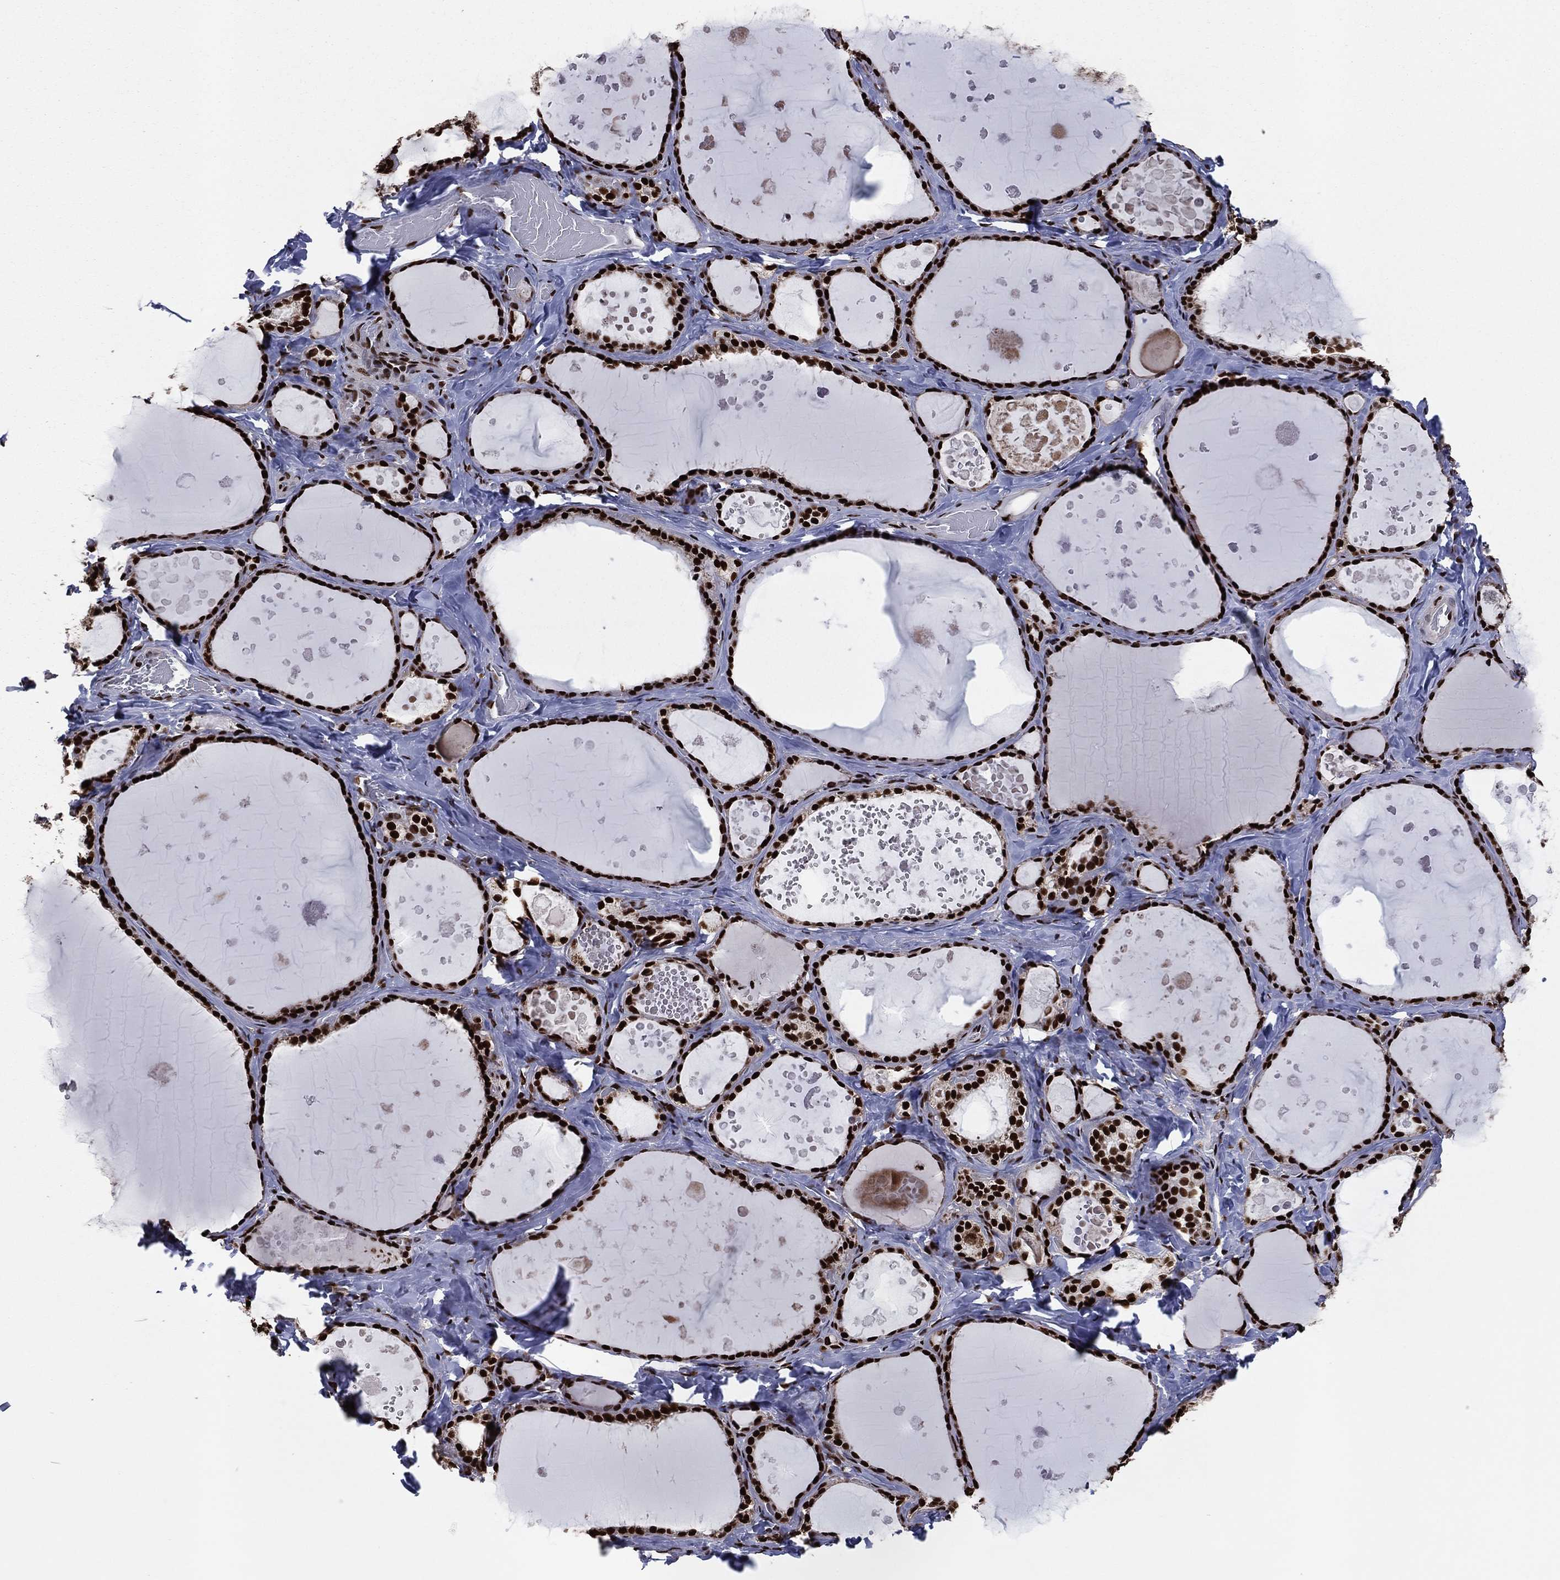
{"staining": {"intensity": "strong", "quantity": ">75%", "location": "nuclear"}, "tissue": "thyroid gland", "cell_type": "Glandular cells", "image_type": "normal", "snomed": [{"axis": "morphology", "description": "Normal tissue, NOS"}, {"axis": "topography", "description": "Thyroid gland"}], "caption": "High-power microscopy captured an immunohistochemistry micrograph of benign thyroid gland, revealing strong nuclear positivity in approximately >75% of glandular cells. (DAB (3,3'-diaminobenzidine) = brown stain, brightfield microscopy at high magnification).", "gene": "TP53BP1", "patient": {"sex": "female", "age": 56}}